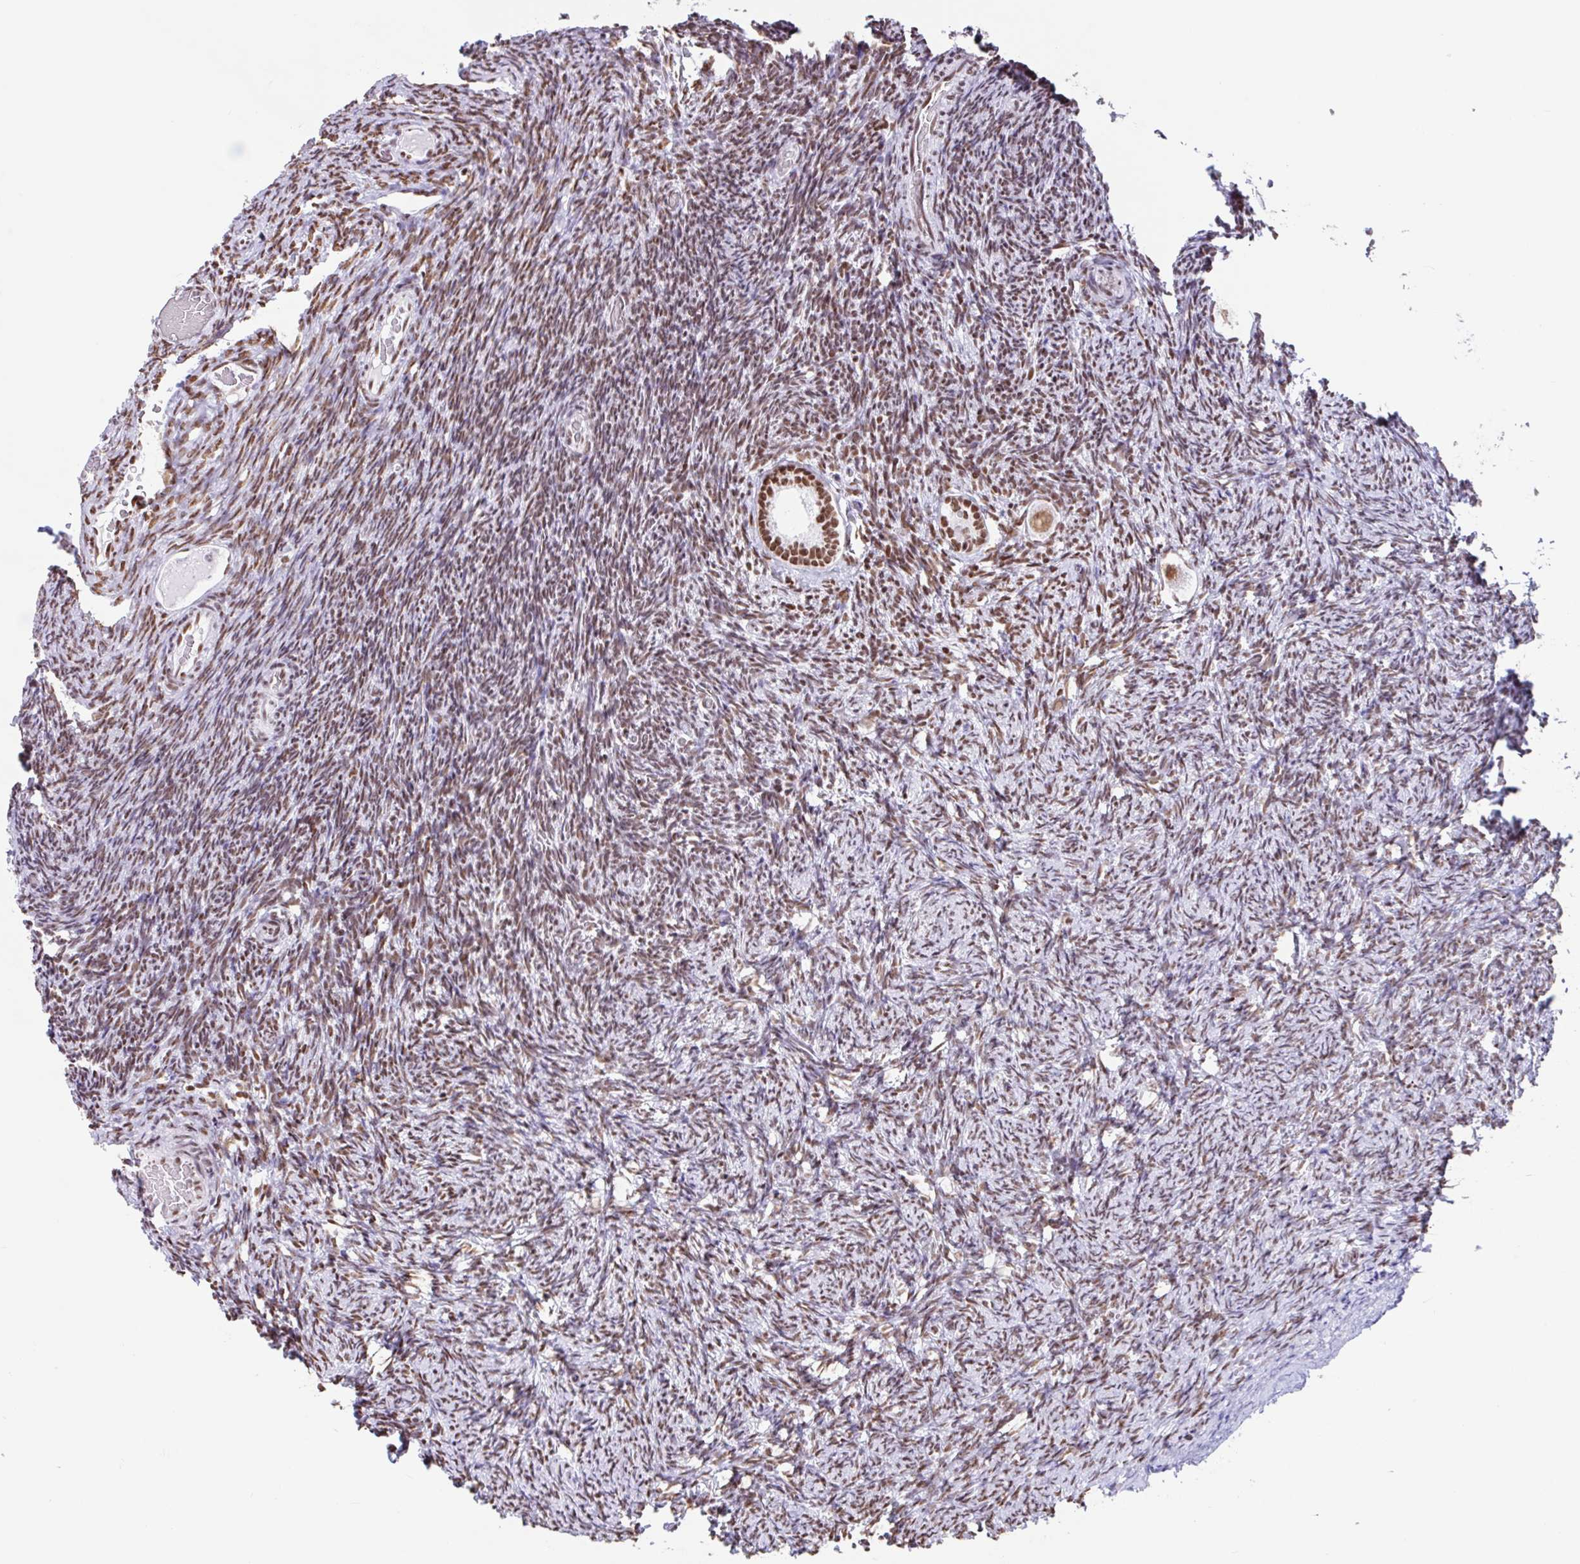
{"staining": {"intensity": "strong", "quantity": ">75%", "location": "nuclear"}, "tissue": "ovary", "cell_type": "Follicle cells", "image_type": "normal", "snomed": [{"axis": "morphology", "description": "Normal tissue, NOS"}, {"axis": "topography", "description": "Ovary"}], "caption": "Immunohistochemistry (DAB) staining of normal human ovary exhibits strong nuclear protein staining in about >75% of follicle cells. Nuclei are stained in blue.", "gene": "KHDRBS1", "patient": {"sex": "female", "age": 34}}